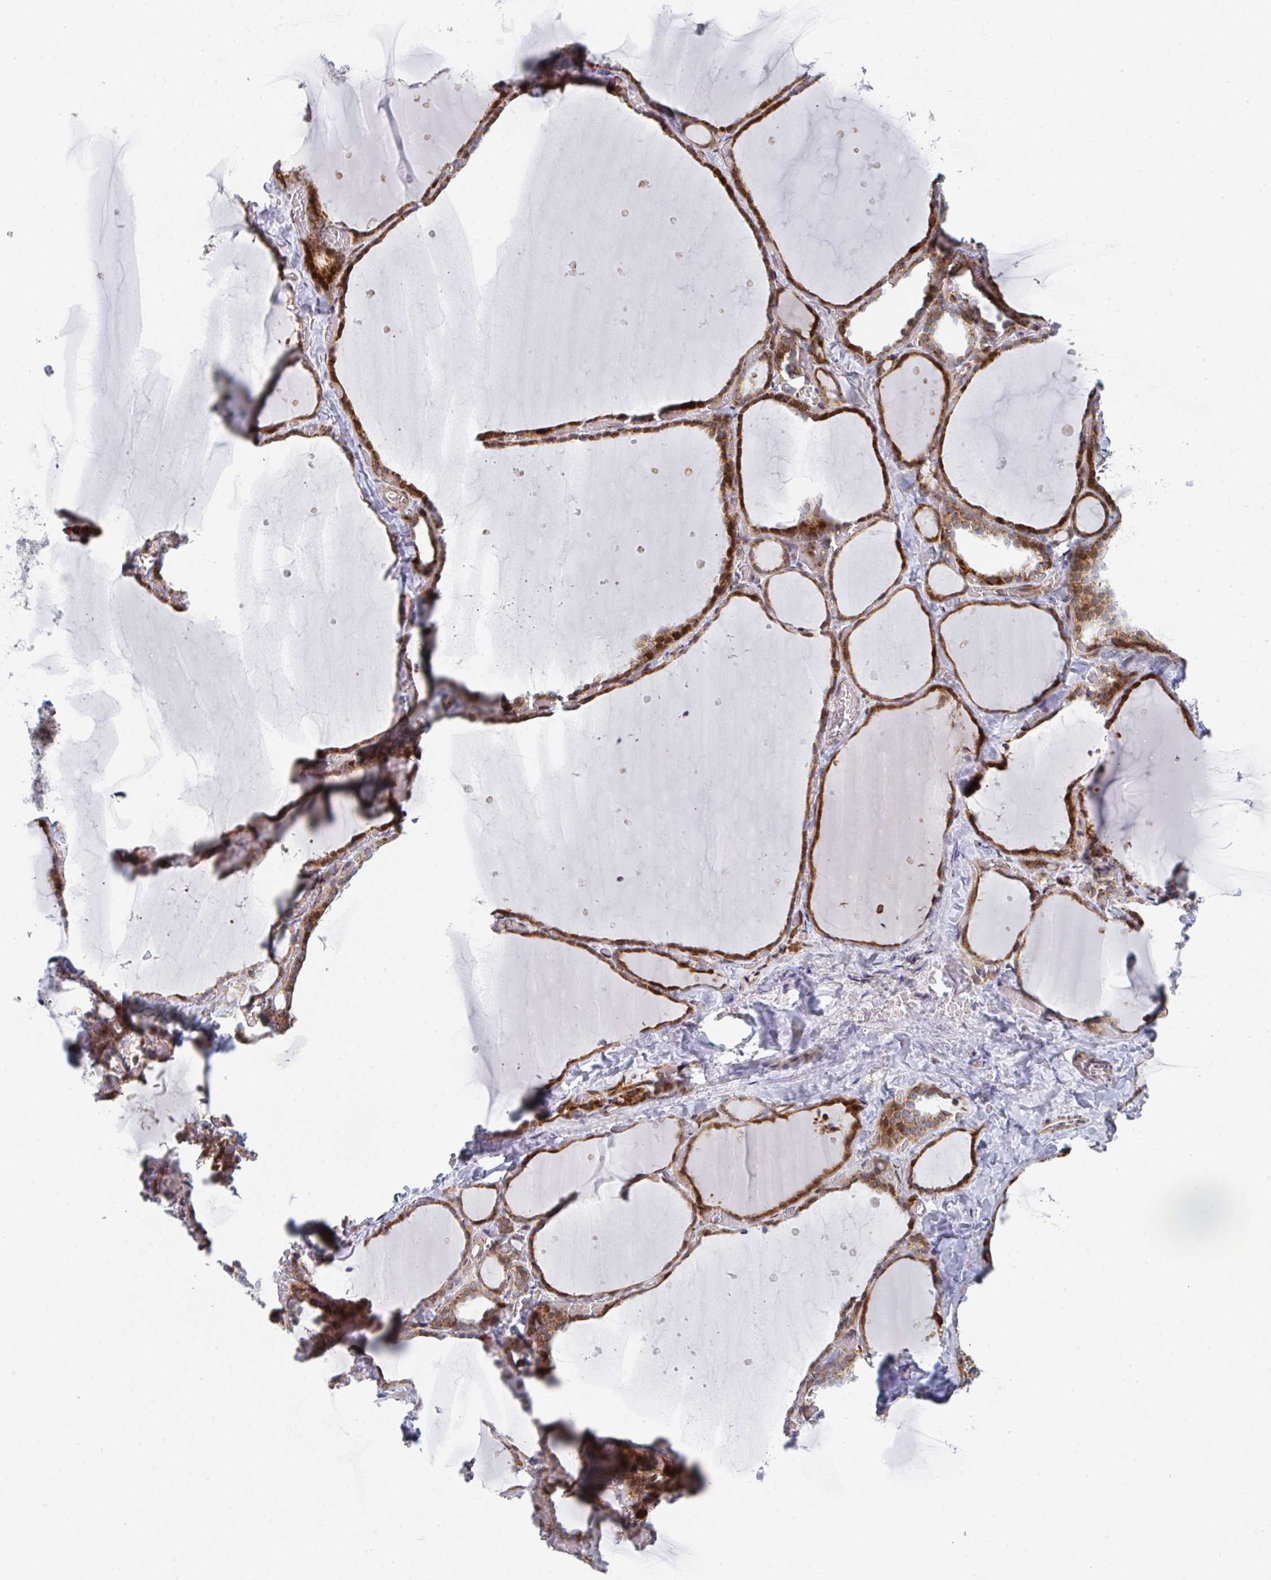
{"staining": {"intensity": "strong", "quantity": ">75%", "location": "cytoplasmic/membranous"}, "tissue": "thyroid gland", "cell_type": "Glandular cells", "image_type": "normal", "snomed": [{"axis": "morphology", "description": "Normal tissue, NOS"}, {"axis": "topography", "description": "Thyroid gland"}], "caption": "Immunohistochemical staining of unremarkable human thyroid gland shows >75% levels of strong cytoplasmic/membranous protein staining in approximately >75% of glandular cells.", "gene": "PRKCH", "patient": {"sex": "female", "age": 36}}